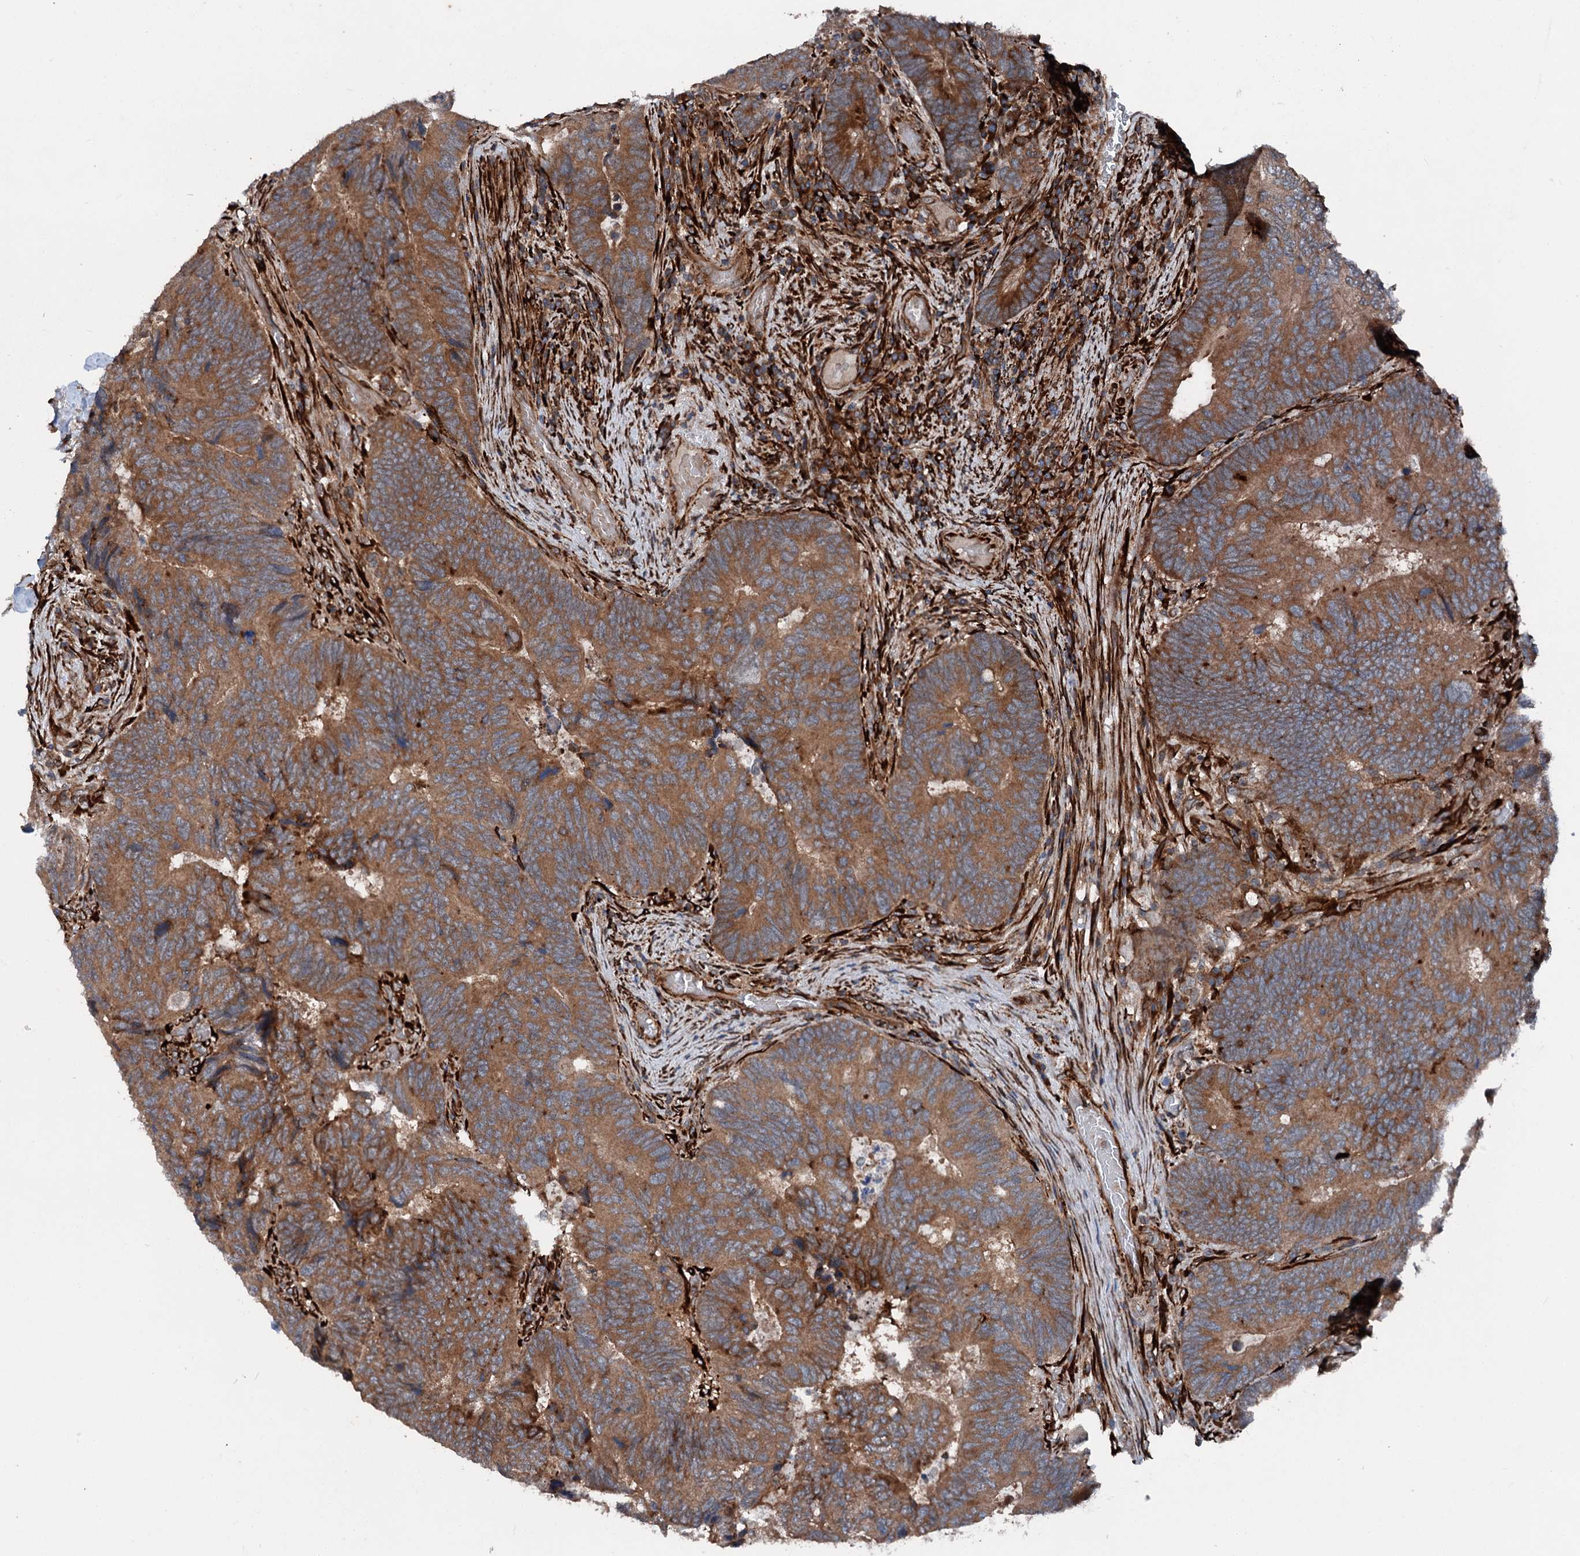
{"staining": {"intensity": "moderate", "quantity": ">75%", "location": "cytoplasmic/membranous"}, "tissue": "colorectal cancer", "cell_type": "Tumor cells", "image_type": "cancer", "snomed": [{"axis": "morphology", "description": "Adenocarcinoma, NOS"}, {"axis": "topography", "description": "Colon"}], "caption": "Immunohistochemistry (IHC) micrograph of neoplastic tissue: colorectal adenocarcinoma stained using immunohistochemistry displays medium levels of moderate protein expression localized specifically in the cytoplasmic/membranous of tumor cells, appearing as a cytoplasmic/membranous brown color.", "gene": "DDIAS", "patient": {"sex": "female", "age": 67}}